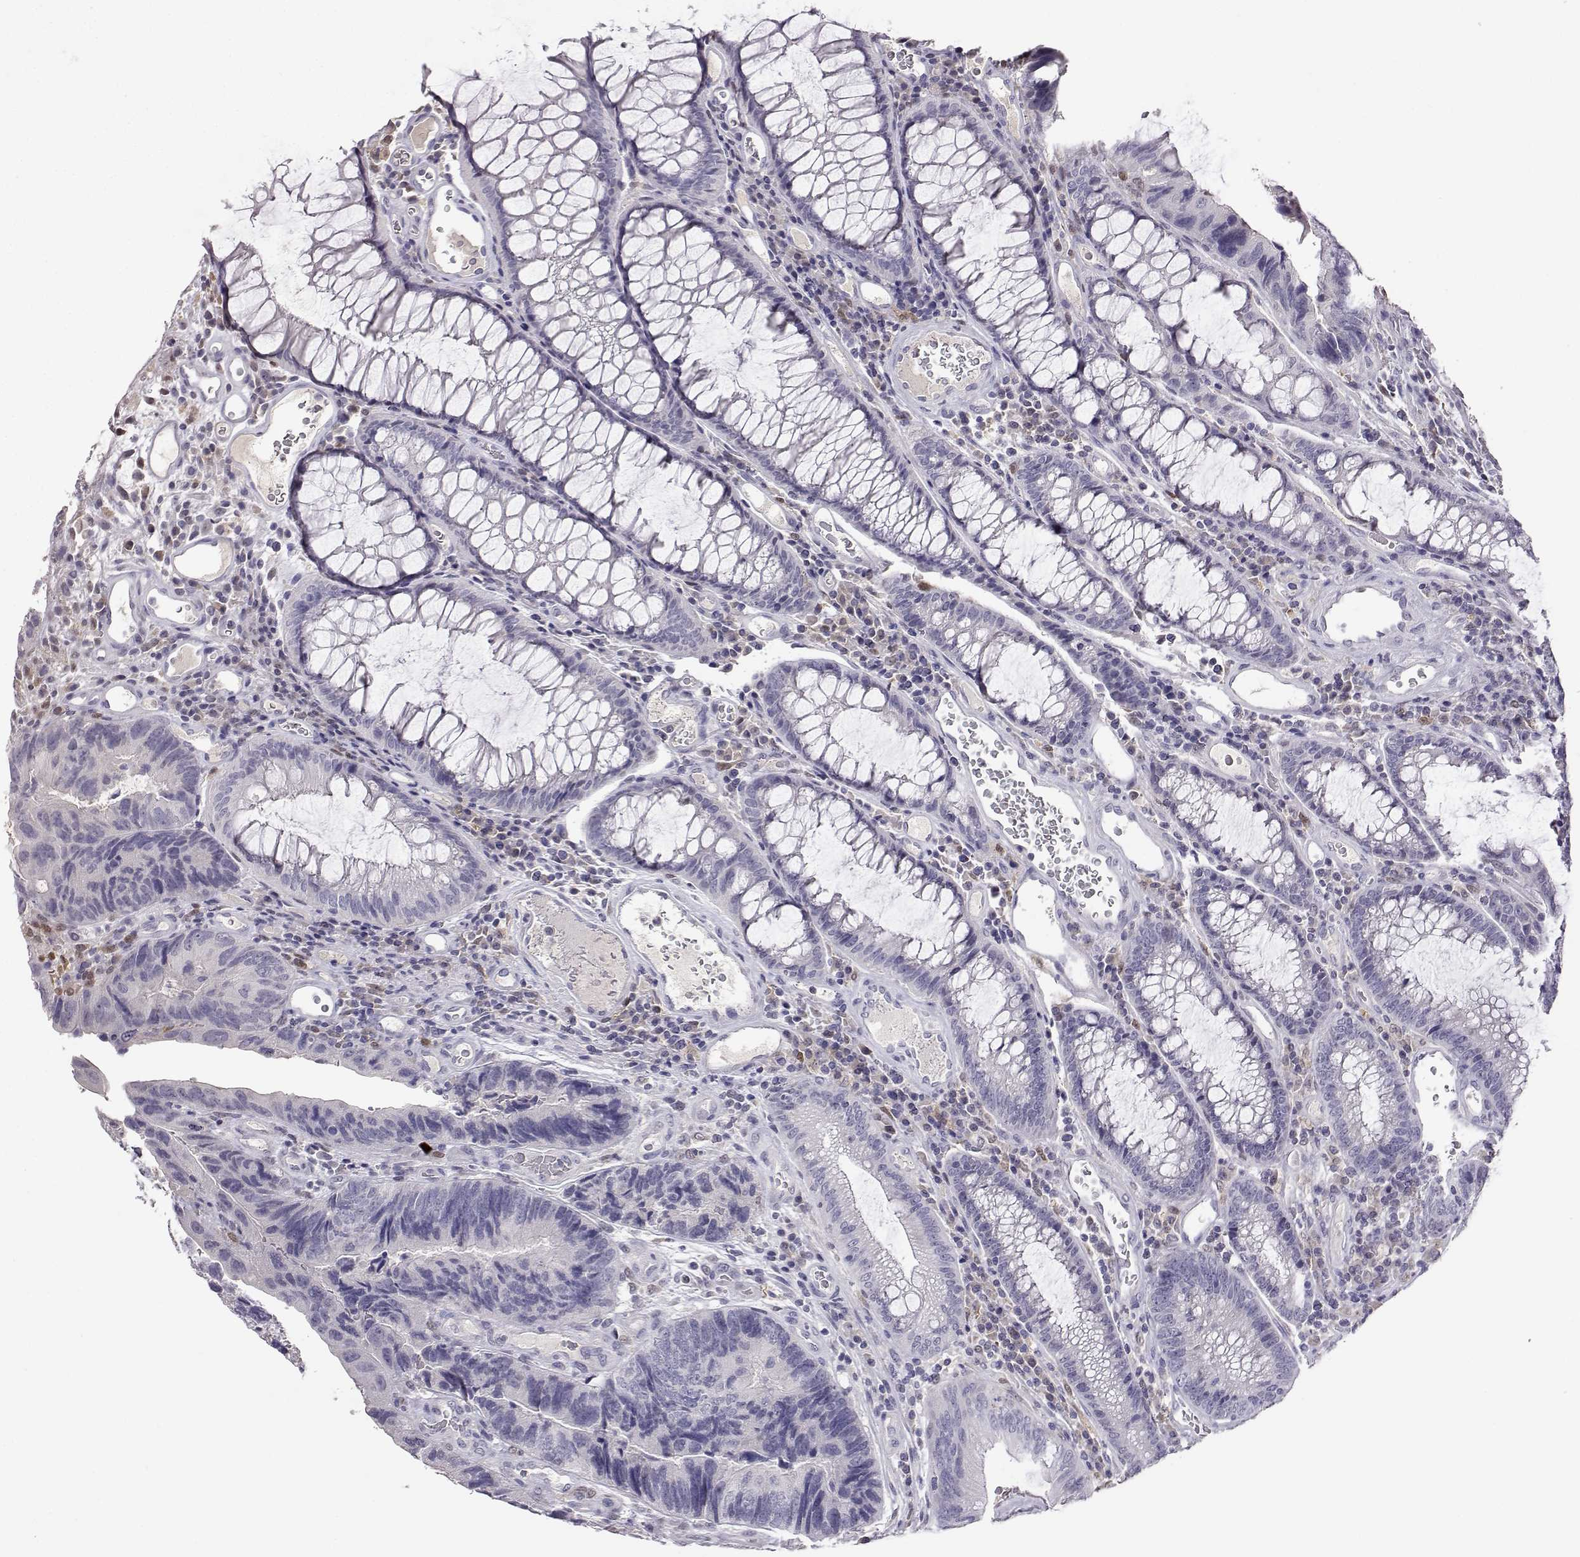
{"staining": {"intensity": "negative", "quantity": "none", "location": "none"}, "tissue": "colorectal cancer", "cell_type": "Tumor cells", "image_type": "cancer", "snomed": [{"axis": "morphology", "description": "Adenocarcinoma, NOS"}, {"axis": "topography", "description": "Colon"}], "caption": "Protein analysis of colorectal cancer (adenocarcinoma) shows no significant expression in tumor cells.", "gene": "AKR1B1", "patient": {"sex": "female", "age": 67}}